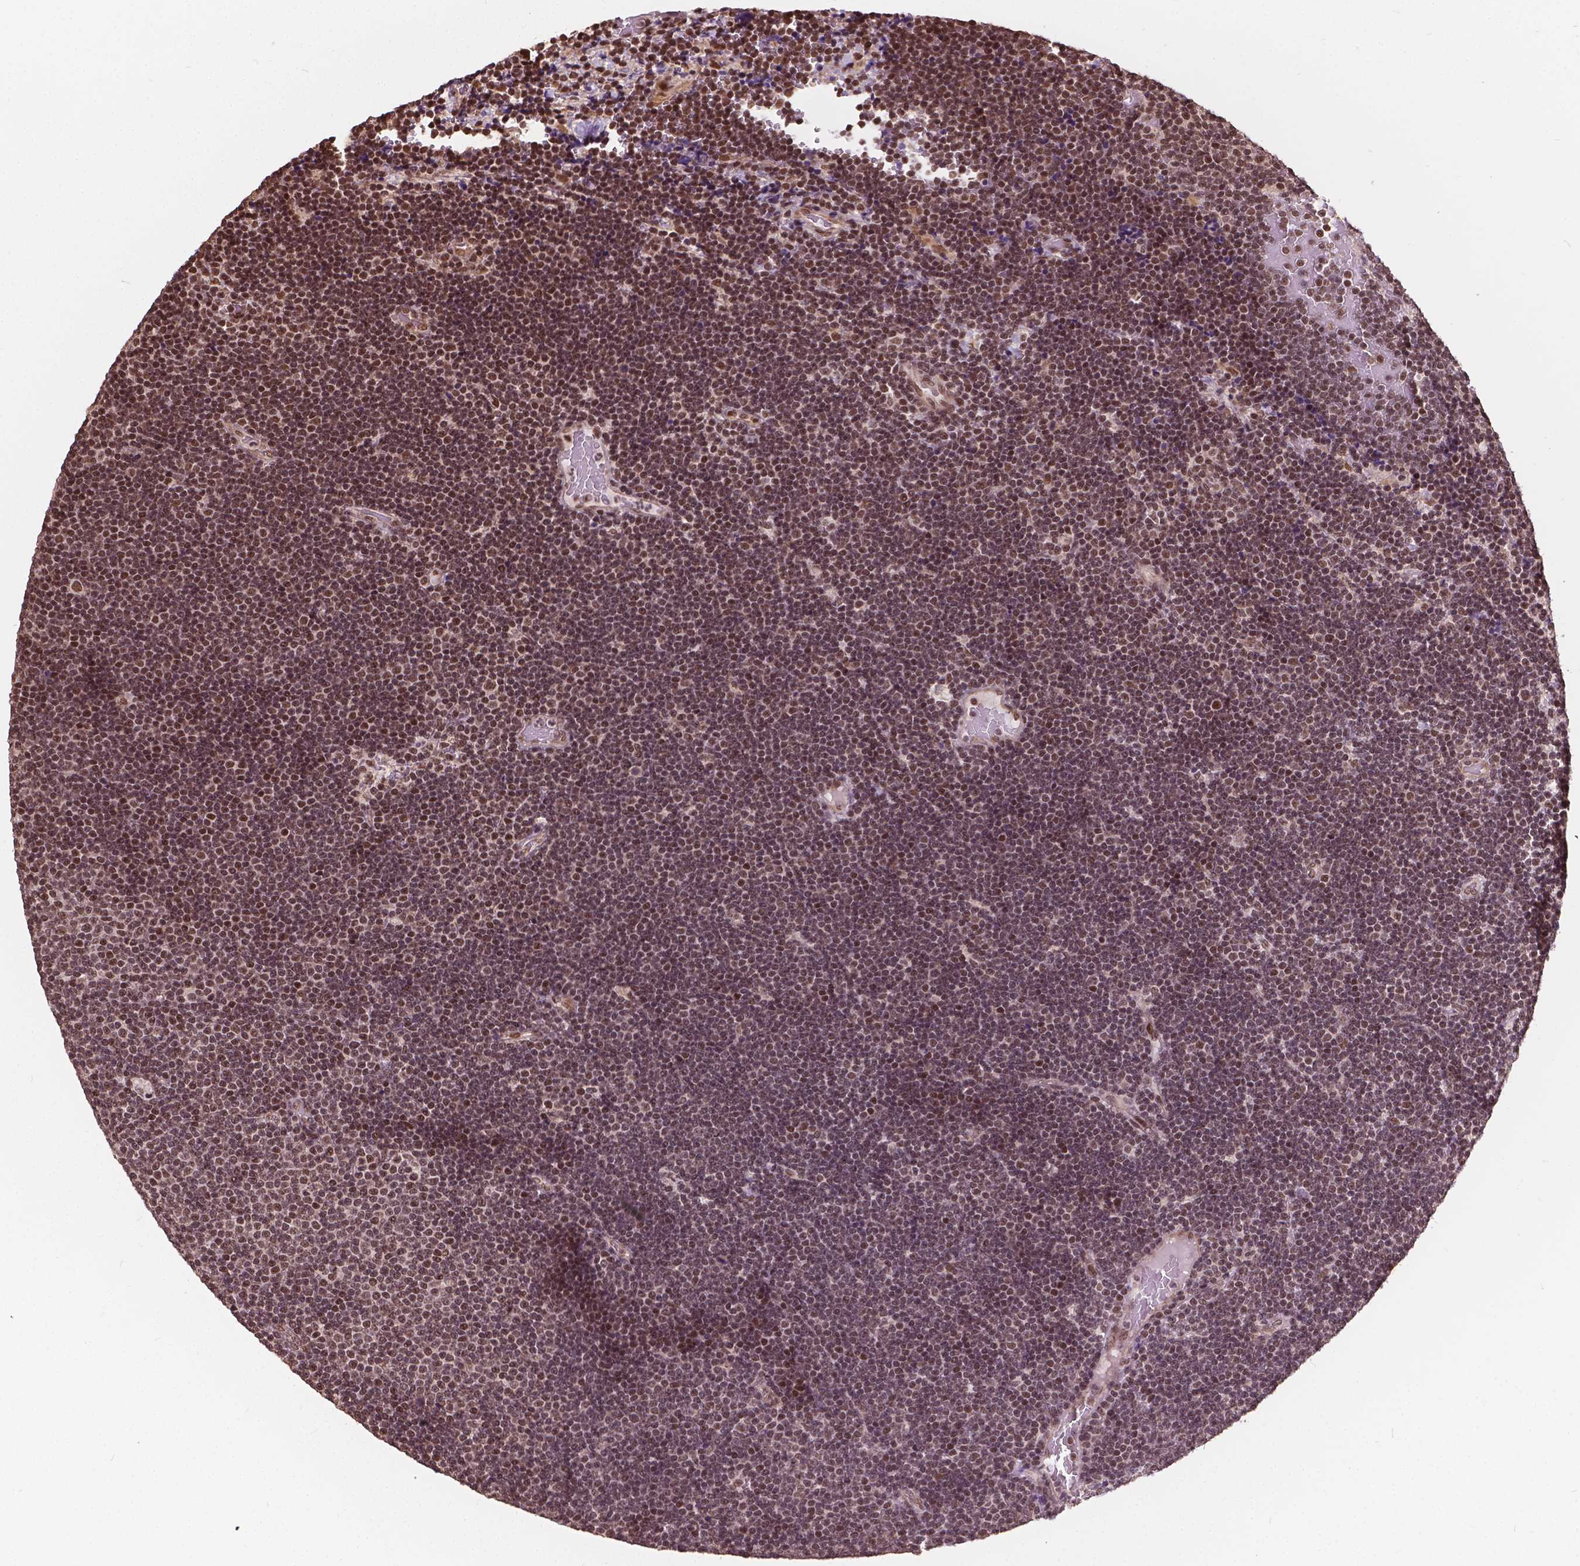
{"staining": {"intensity": "moderate", "quantity": ">75%", "location": "nuclear"}, "tissue": "lymphoma", "cell_type": "Tumor cells", "image_type": "cancer", "snomed": [{"axis": "morphology", "description": "Malignant lymphoma, non-Hodgkin's type, Low grade"}, {"axis": "topography", "description": "Brain"}], "caption": "Tumor cells reveal medium levels of moderate nuclear staining in approximately >75% of cells in human lymphoma. The protein is shown in brown color, while the nuclei are stained blue.", "gene": "GPS2", "patient": {"sex": "female", "age": 66}}